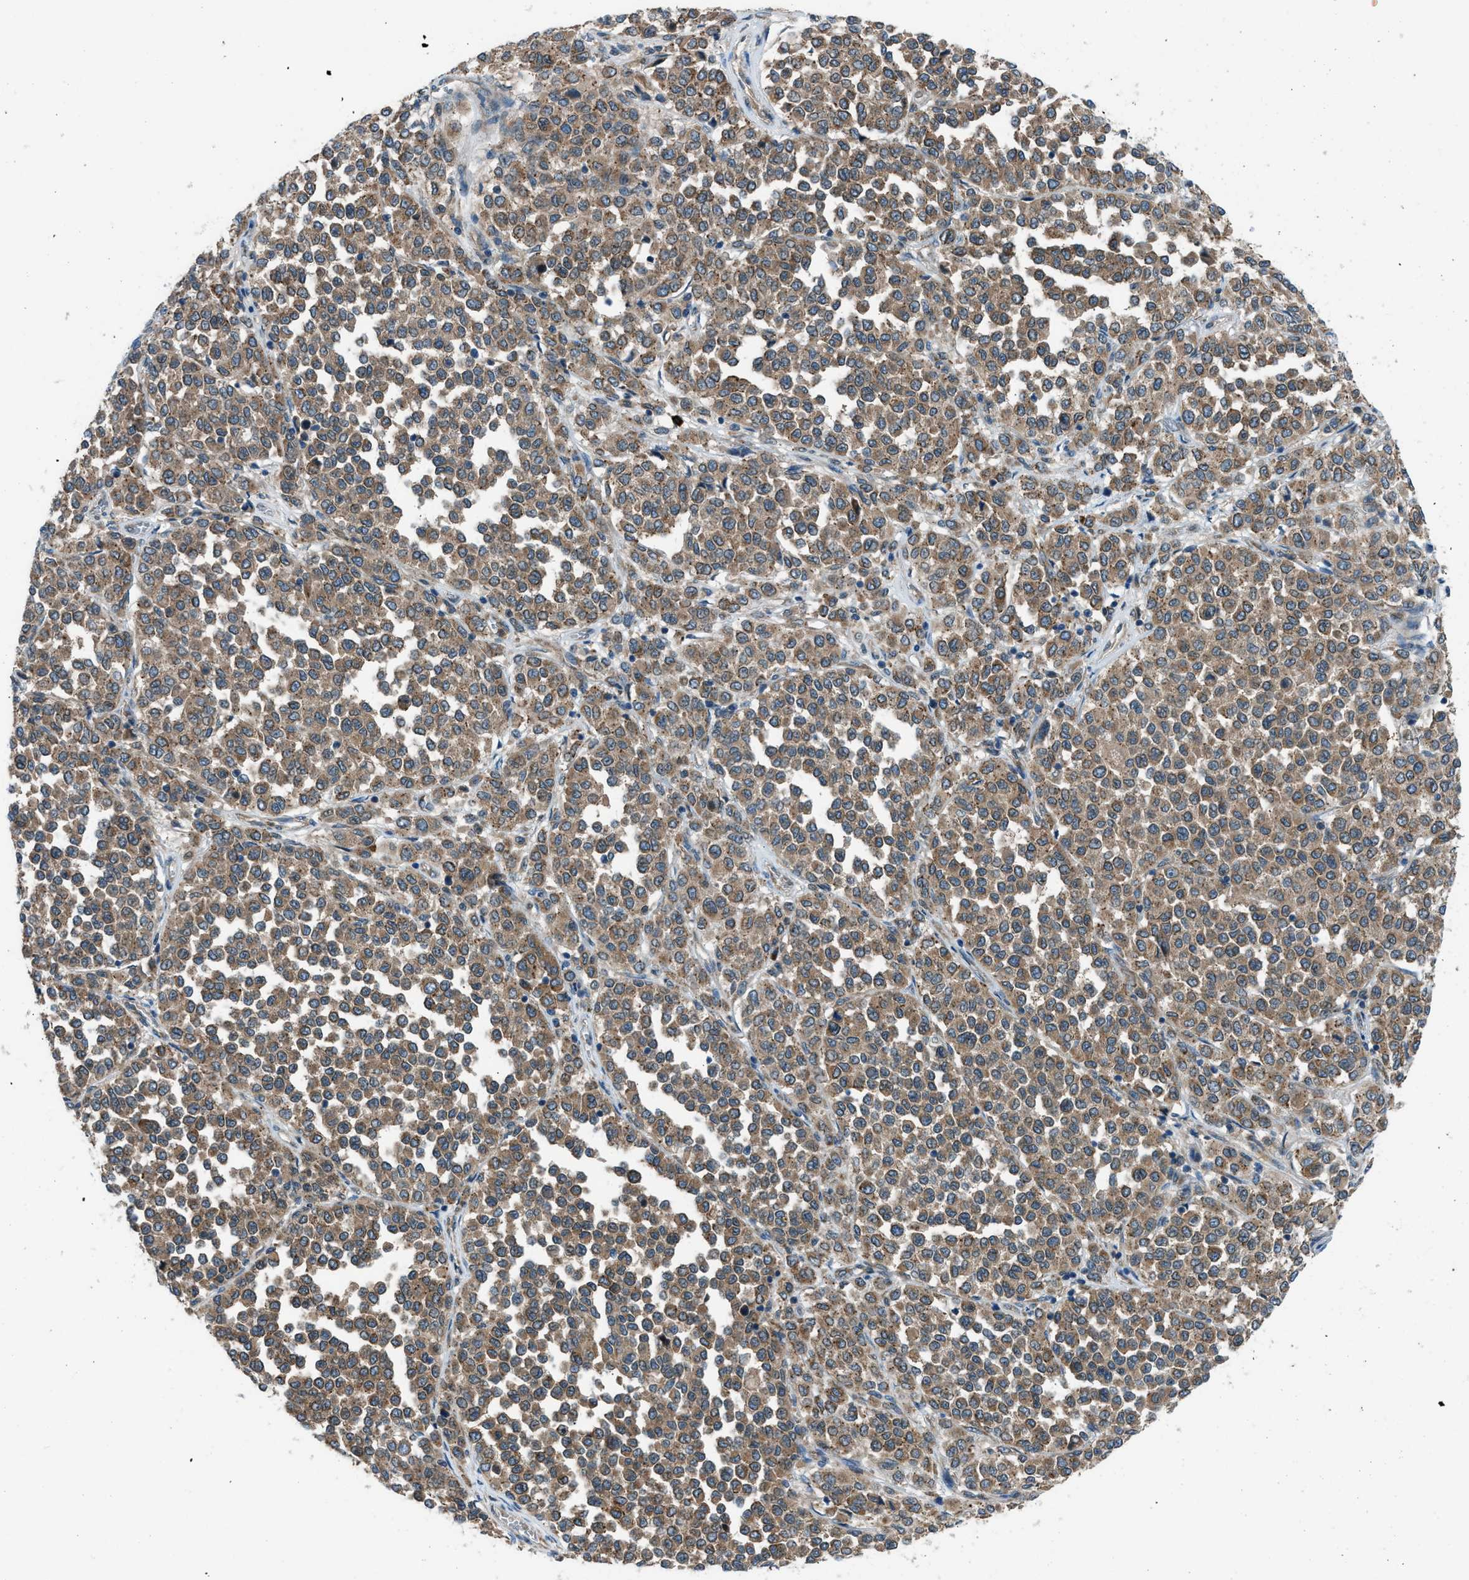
{"staining": {"intensity": "moderate", "quantity": ">75%", "location": "cytoplasmic/membranous"}, "tissue": "melanoma", "cell_type": "Tumor cells", "image_type": "cancer", "snomed": [{"axis": "morphology", "description": "Malignant melanoma, Metastatic site"}, {"axis": "topography", "description": "Pancreas"}], "caption": "Protein analysis of malignant melanoma (metastatic site) tissue shows moderate cytoplasmic/membranous staining in about >75% of tumor cells.", "gene": "EDARADD", "patient": {"sex": "female", "age": 30}}